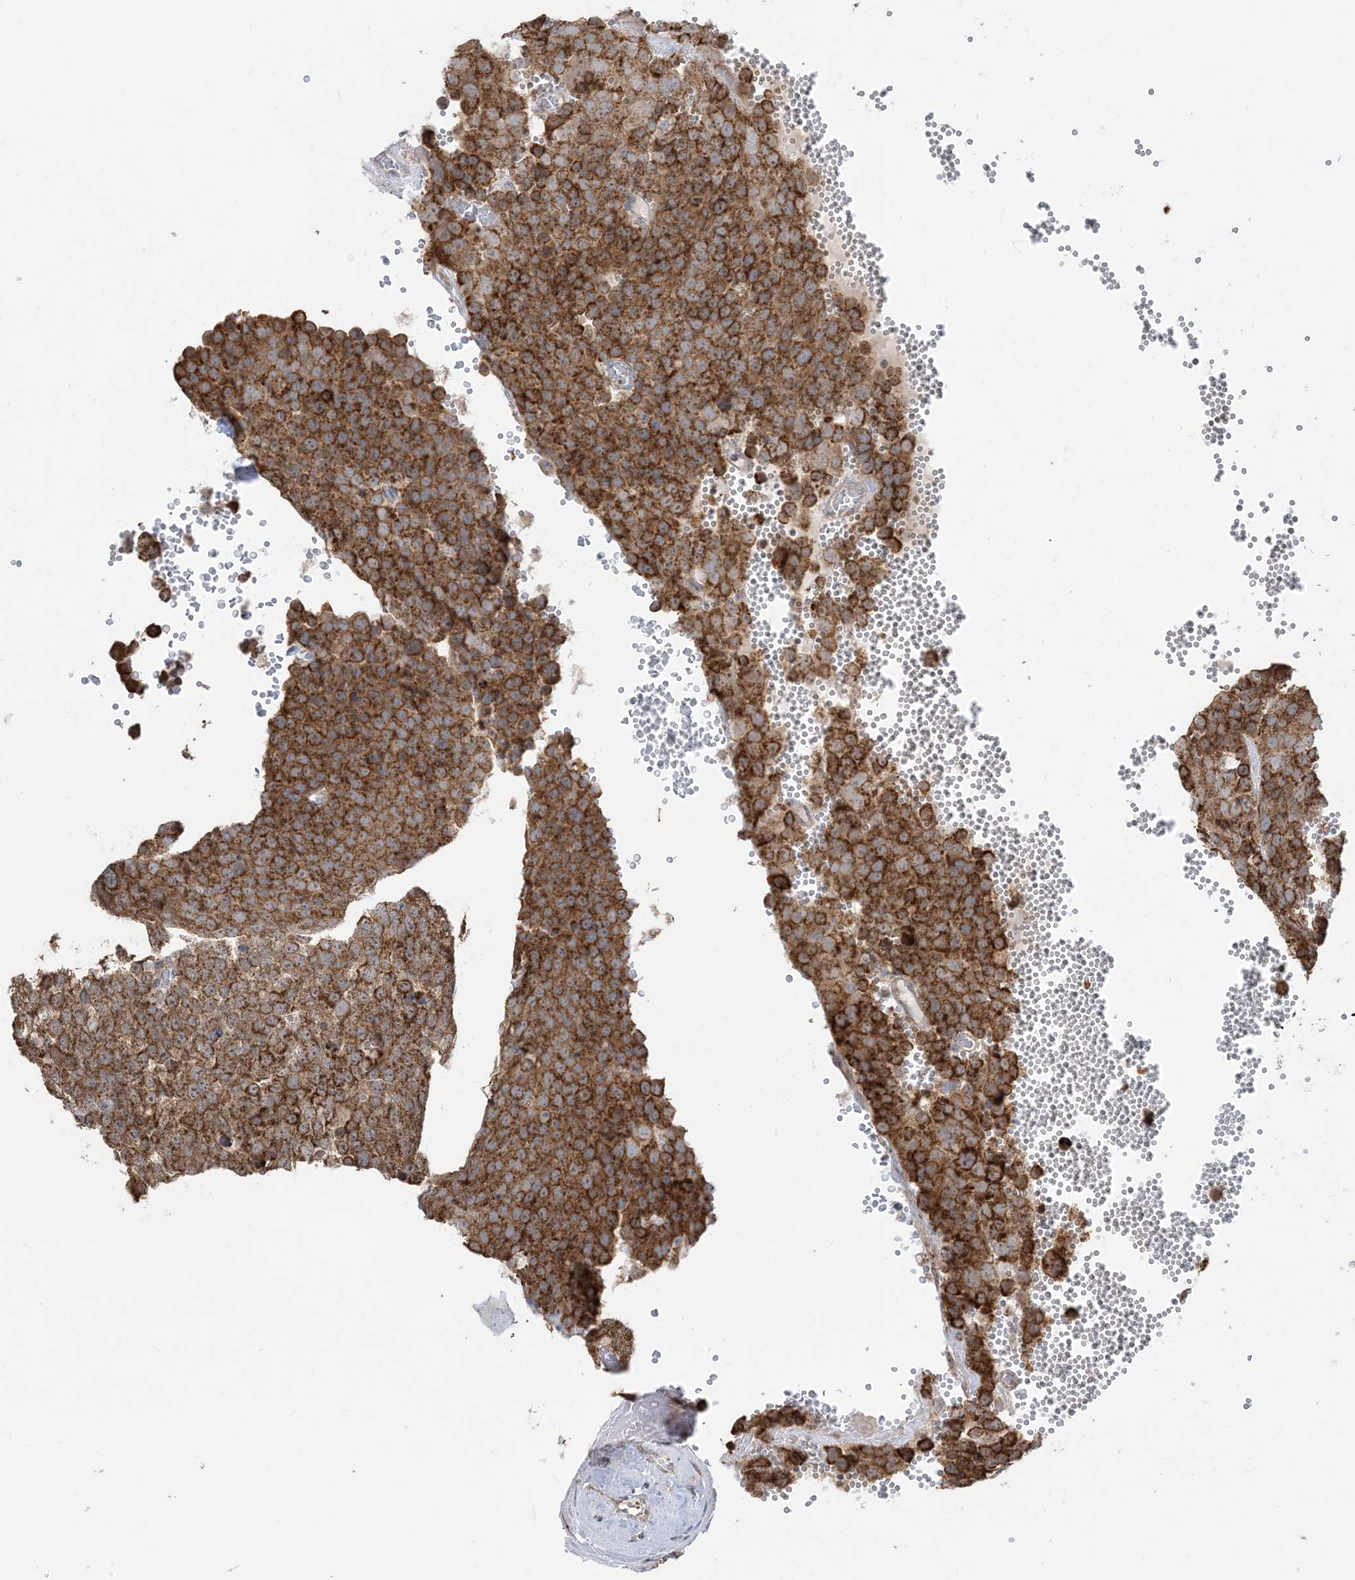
{"staining": {"intensity": "strong", "quantity": ">75%", "location": "cytoplasmic/membranous"}, "tissue": "testis cancer", "cell_type": "Tumor cells", "image_type": "cancer", "snomed": [{"axis": "morphology", "description": "Seminoma, NOS"}, {"axis": "topography", "description": "Testis"}], "caption": "Testis cancer tissue demonstrates strong cytoplasmic/membranous expression in approximately >75% of tumor cells, visualized by immunohistochemistry.", "gene": "MAPKBP1", "patient": {"sex": "male", "age": 71}}